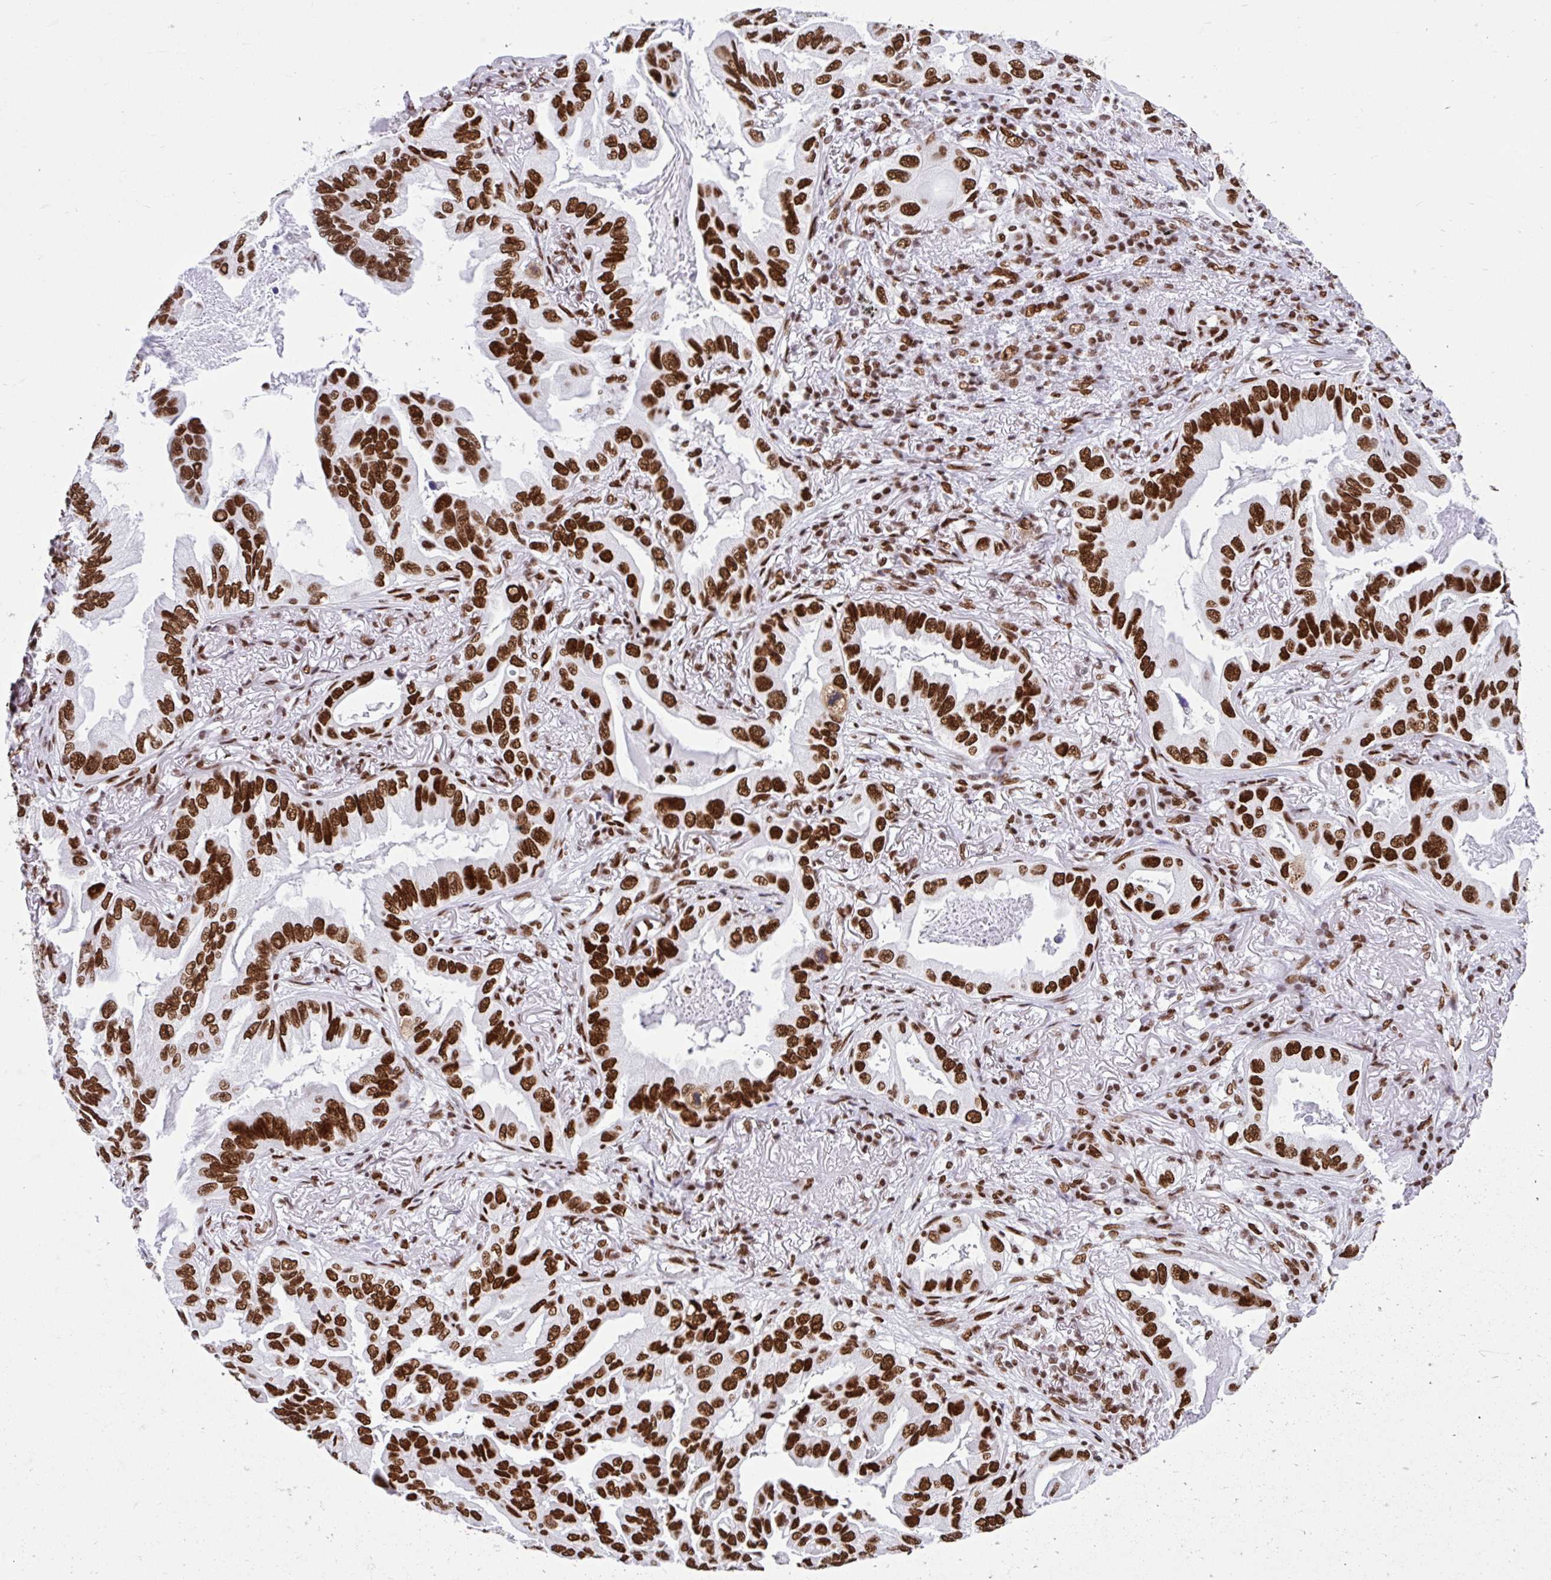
{"staining": {"intensity": "strong", "quantity": ">75%", "location": "nuclear"}, "tissue": "lung cancer", "cell_type": "Tumor cells", "image_type": "cancer", "snomed": [{"axis": "morphology", "description": "Adenocarcinoma, NOS"}, {"axis": "topography", "description": "Lung"}], "caption": "High-power microscopy captured an IHC histopathology image of lung cancer, revealing strong nuclear expression in approximately >75% of tumor cells.", "gene": "KHDRBS1", "patient": {"sex": "female", "age": 69}}